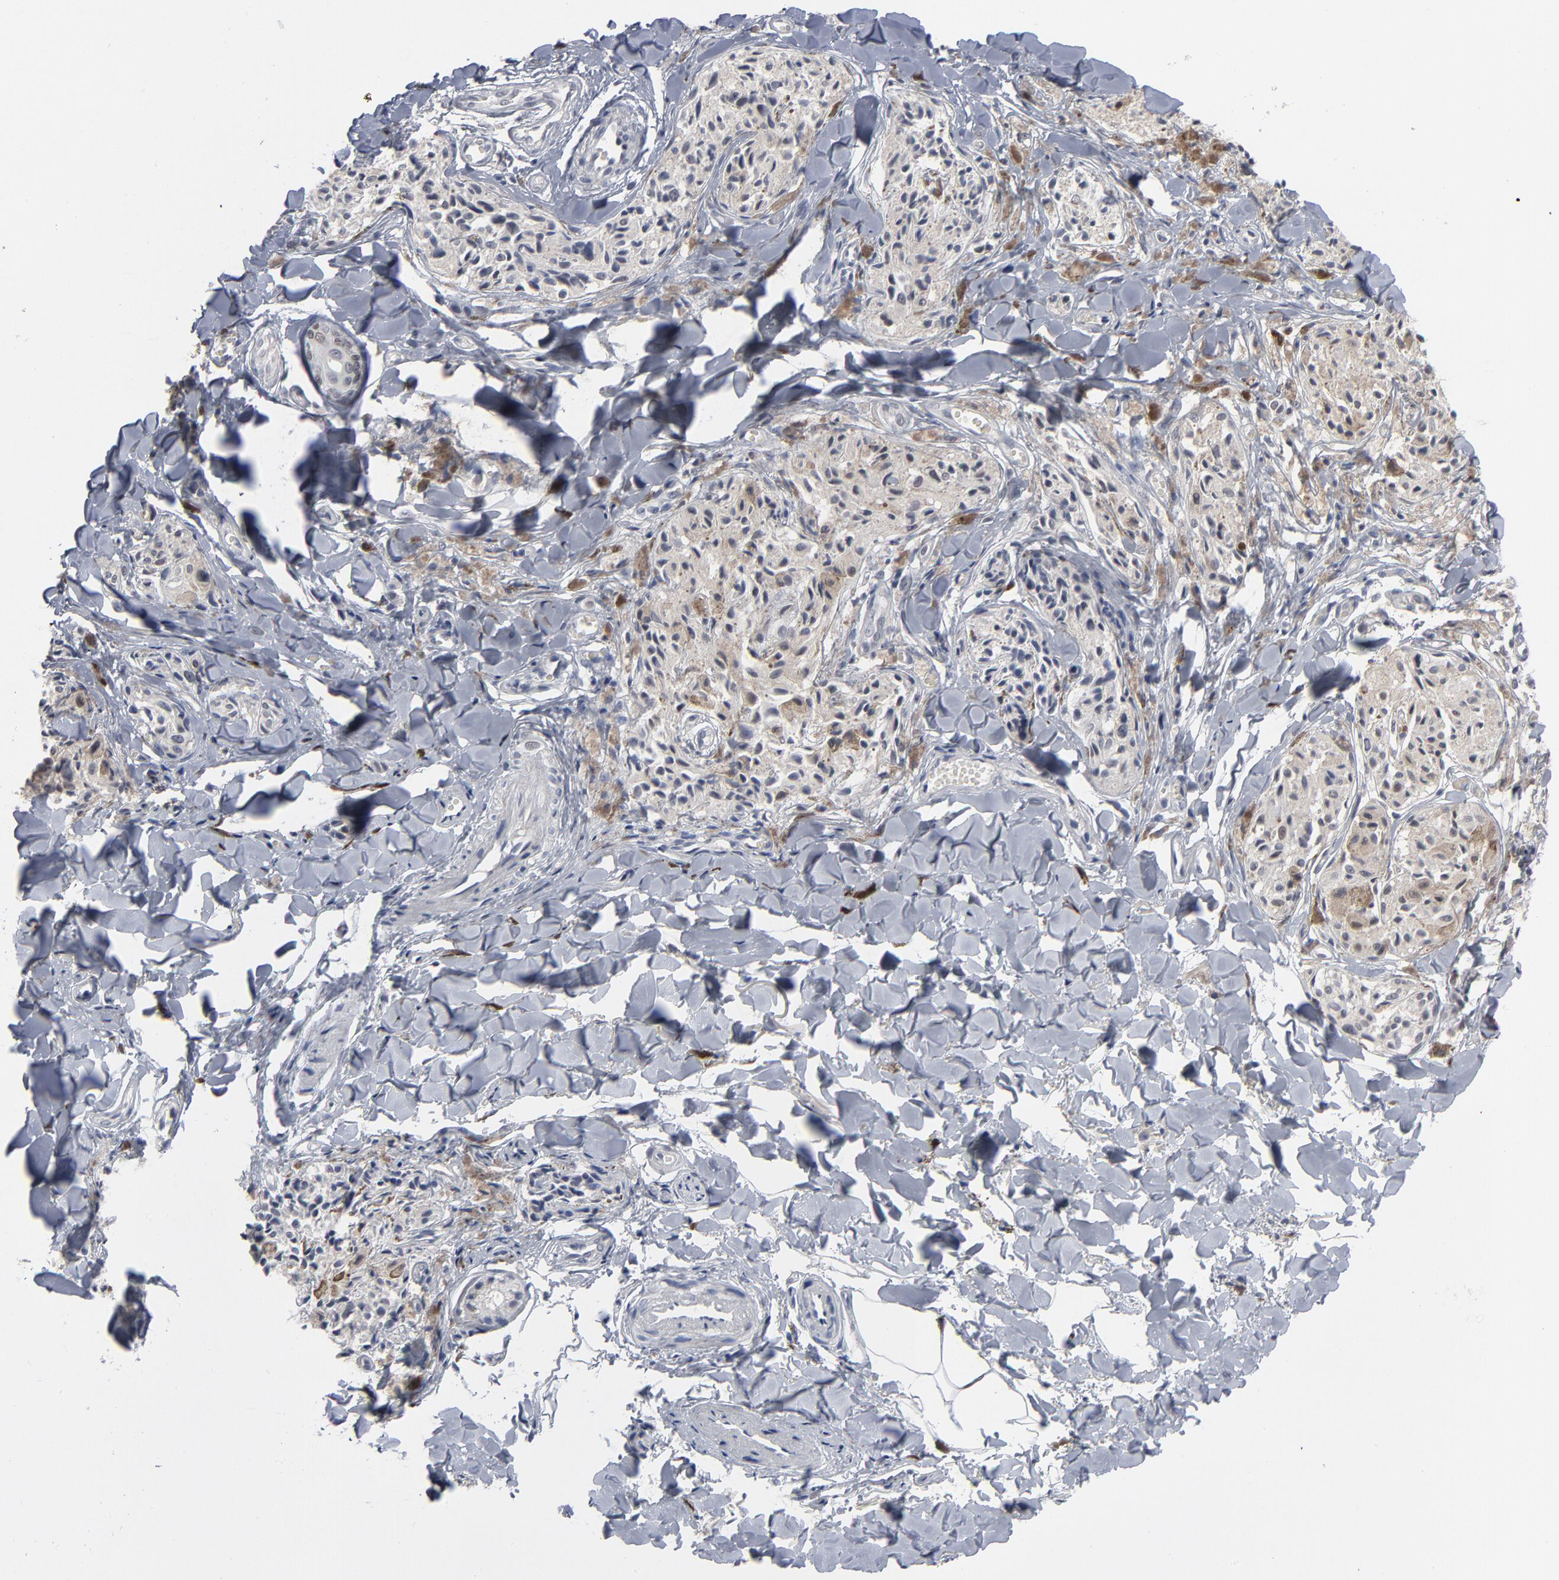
{"staining": {"intensity": "weak", "quantity": "<25%", "location": "cytoplasmic/membranous"}, "tissue": "melanoma", "cell_type": "Tumor cells", "image_type": "cancer", "snomed": [{"axis": "morphology", "description": "Malignant melanoma, Metastatic site"}, {"axis": "topography", "description": "Skin"}], "caption": "The IHC micrograph has no significant staining in tumor cells of malignant melanoma (metastatic site) tissue.", "gene": "FOXN2", "patient": {"sex": "female", "age": 66}}